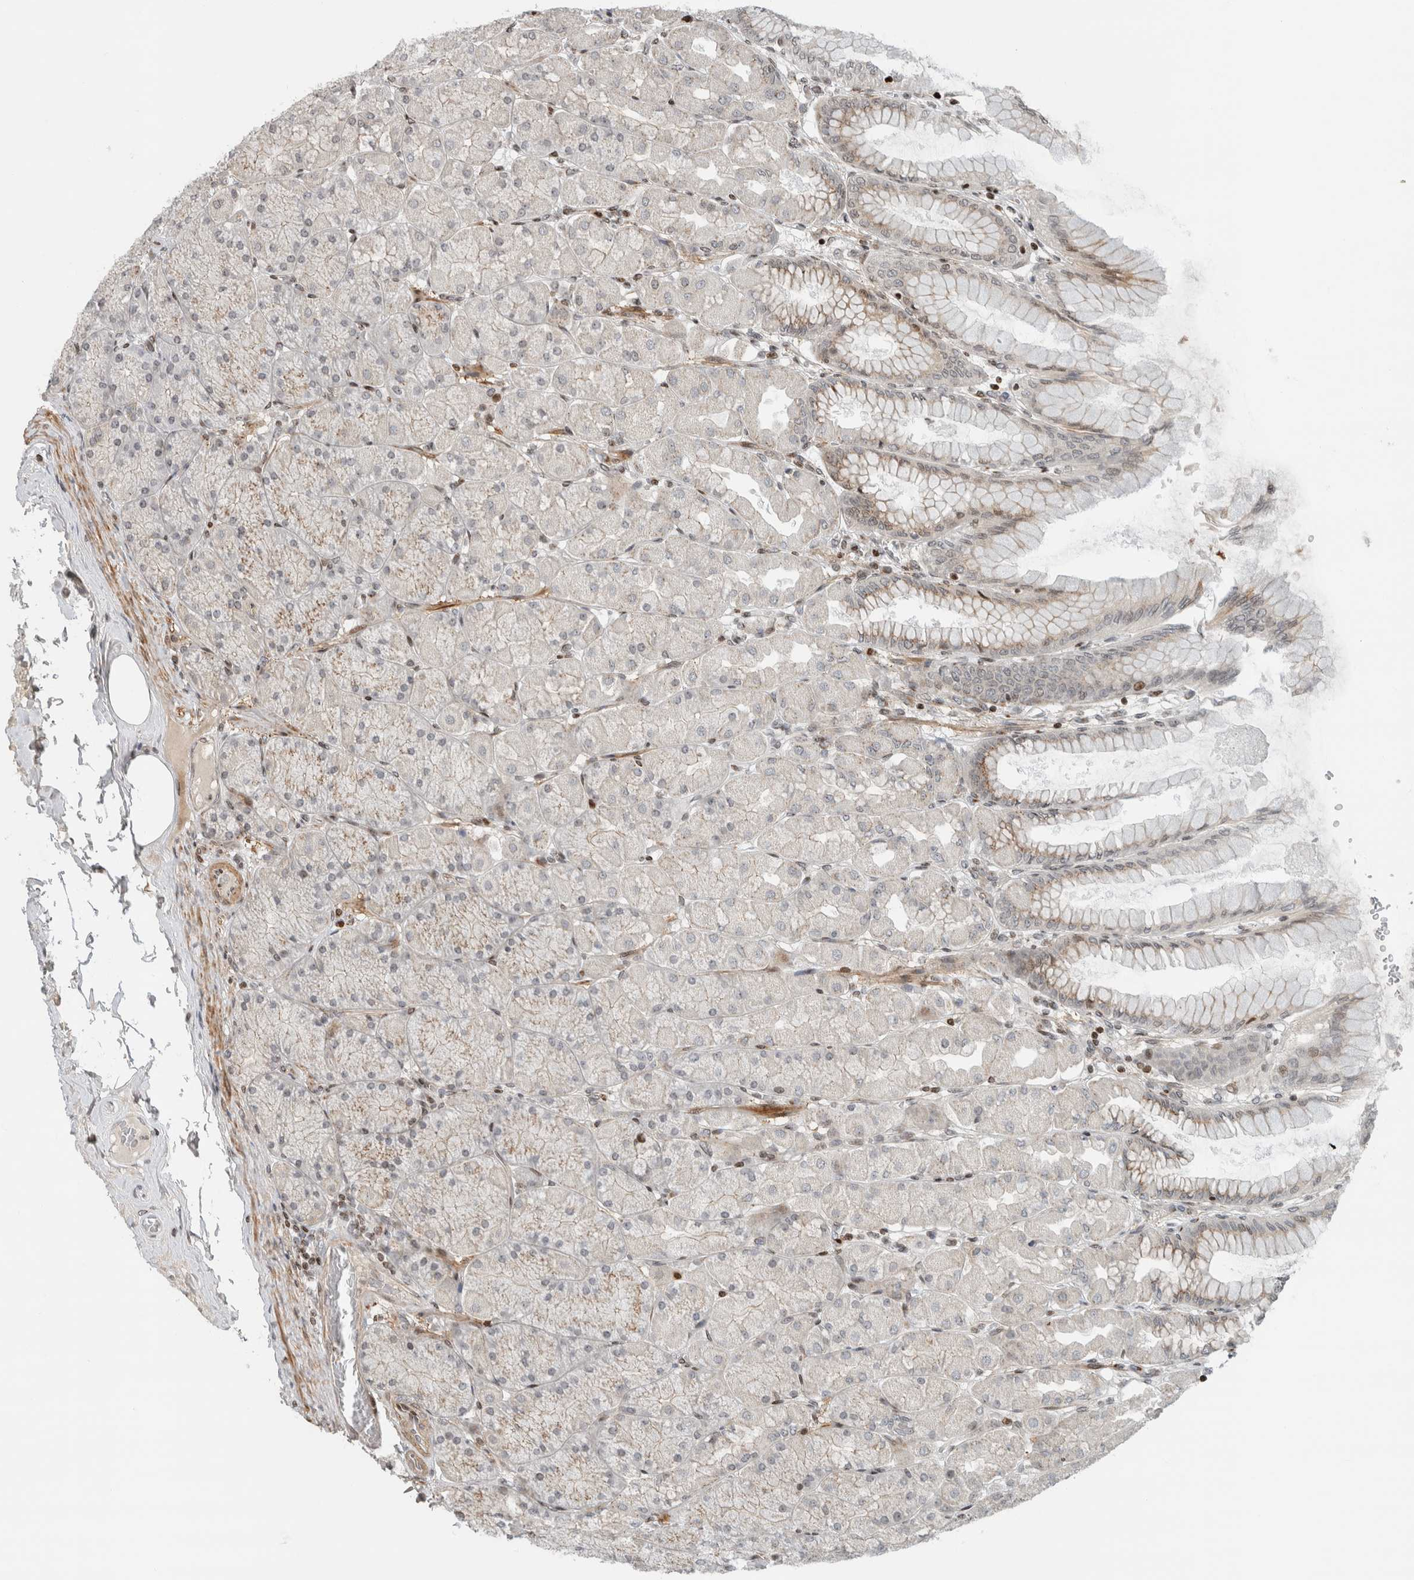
{"staining": {"intensity": "moderate", "quantity": "25%-75%", "location": "cytoplasmic/membranous,nuclear"}, "tissue": "stomach", "cell_type": "Glandular cells", "image_type": "normal", "snomed": [{"axis": "morphology", "description": "Normal tissue, NOS"}, {"axis": "topography", "description": "Stomach, upper"}], "caption": "A medium amount of moderate cytoplasmic/membranous,nuclear staining is identified in about 25%-75% of glandular cells in normal stomach.", "gene": "GINS4", "patient": {"sex": "female", "age": 56}}